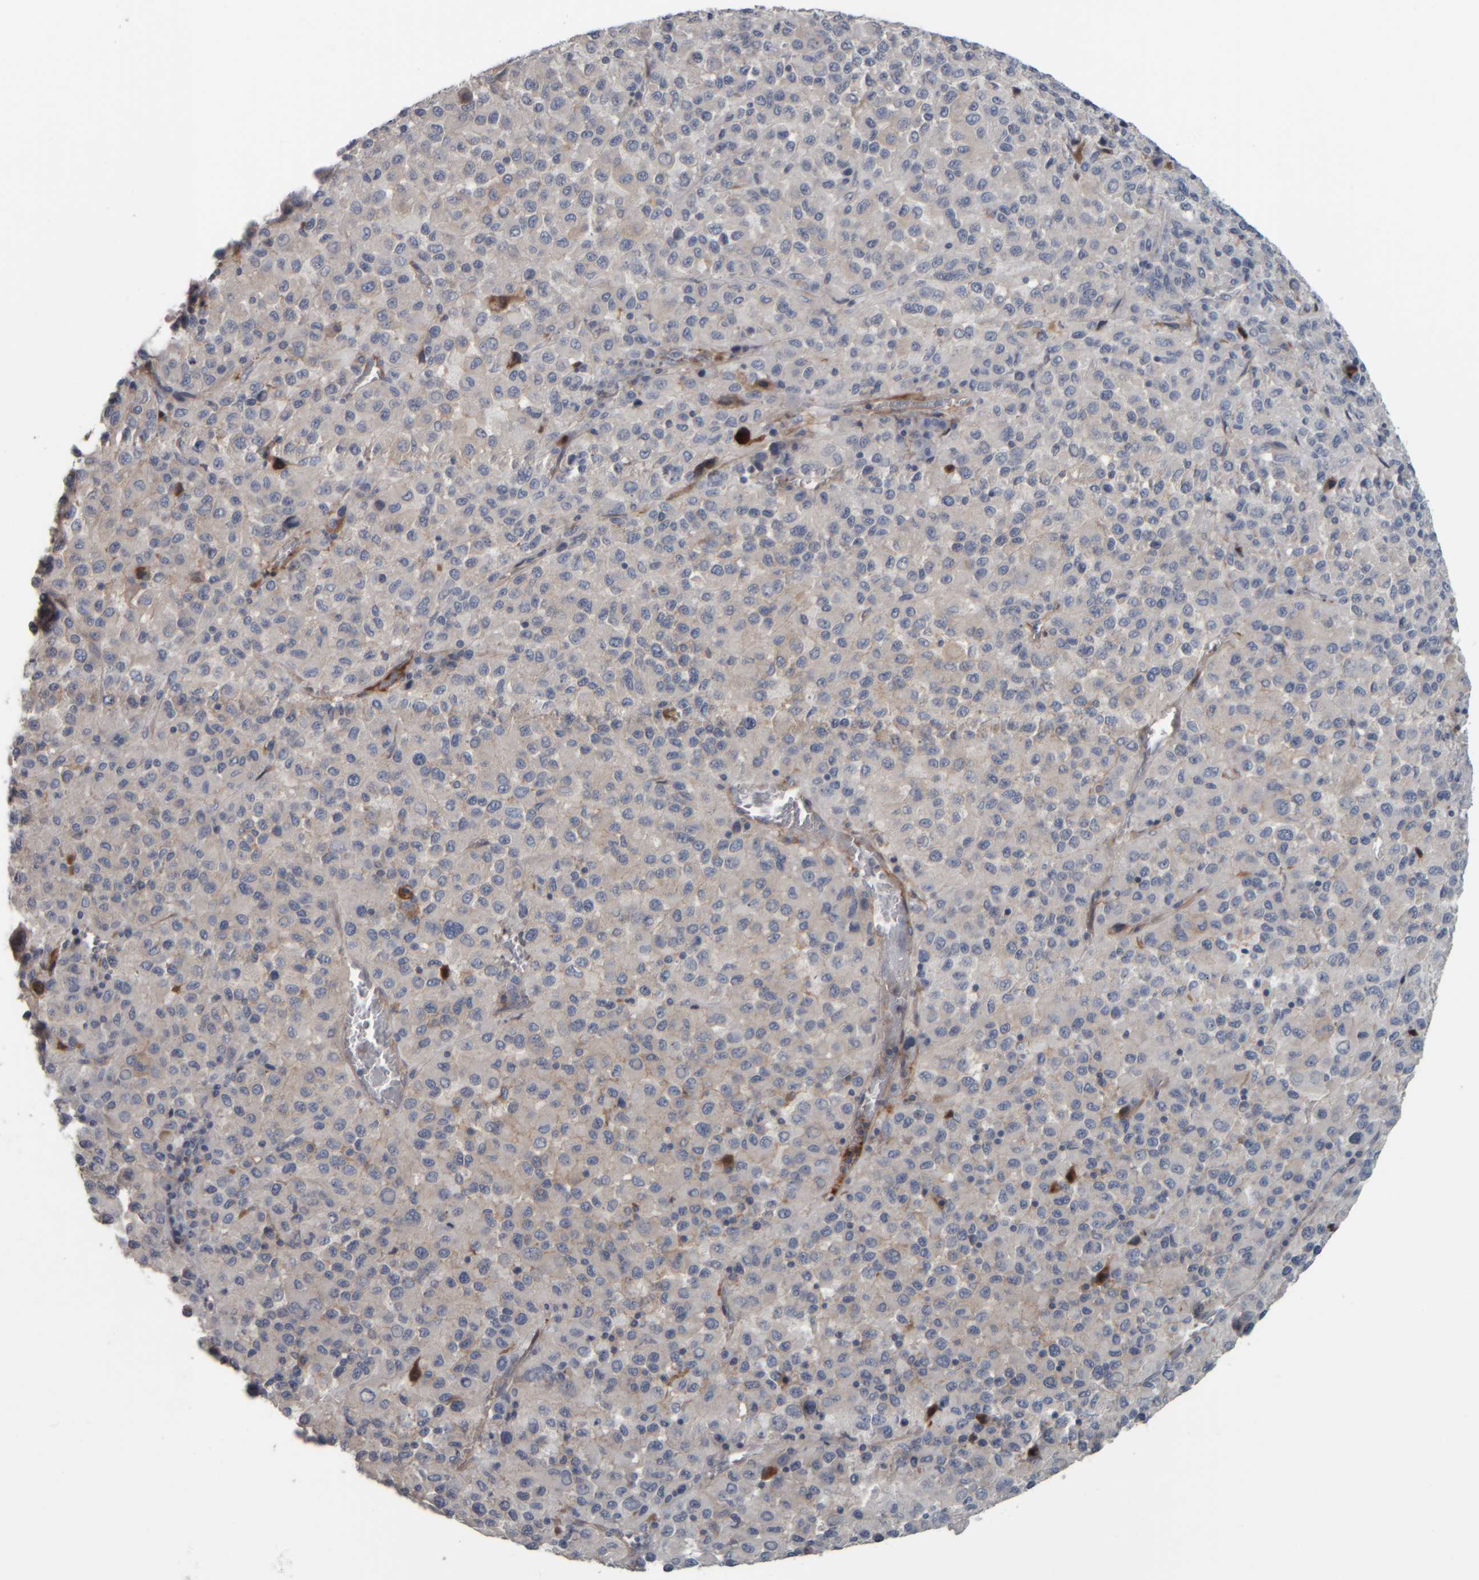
{"staining": {"intensity": "negative", "quantity": "none", "location": "none"}, "tissue": "melanoma", "cell_type": "Tumor cells", "image_type": "cancer", "snomed": [{"axis": "morphology", "description": "Malignant melanoma, Metastatic site"}, {"axis": "topography", "description": "Lung"}], "caption": "Tumor cells show no significant protein expression in malignant melanoma (metastatic site).", "gene": "CAVIN4", "patient": {"sex": "male", "age": 64}}